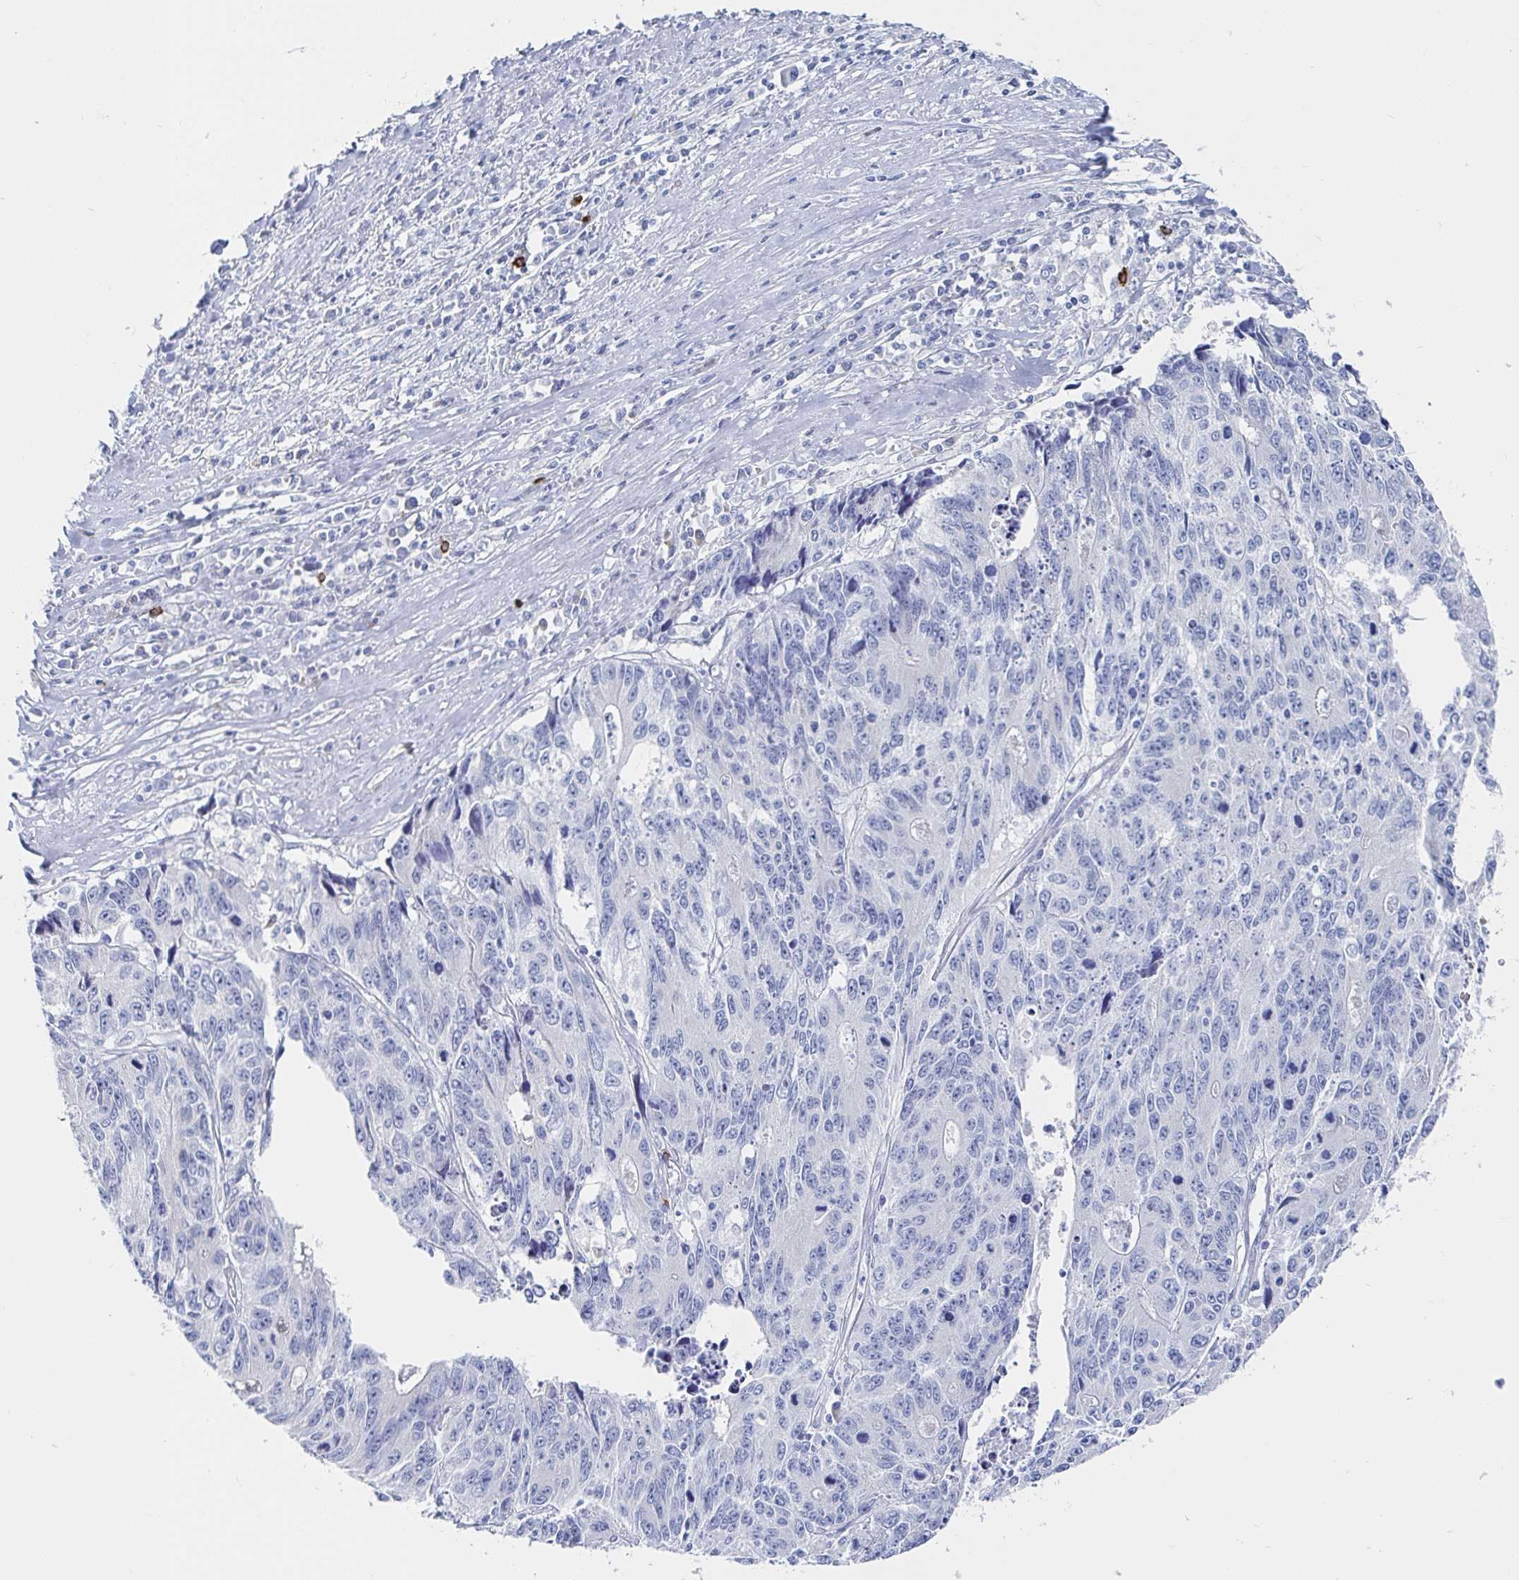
{"staining": {"intensity": "negative", "quantity": "none", "location": "none"}, "tissue": "liver cancer", "cell_type": "Tumor cells", "image_type": "cancer", "snomed": [{"axis": "morphology", "description": "Cholangiocarcinoma"}, {"axis": "topography", "description": "Liver"}], "caption": "A high-resolution photomicrograph shows immunohistochemistry staining of liver cancer (cholangiocarcinoma), which reveals no significant positivity in tumor cells.", "gene": "PACSIN1", "patient": {"sex": "male", "age": 65}}